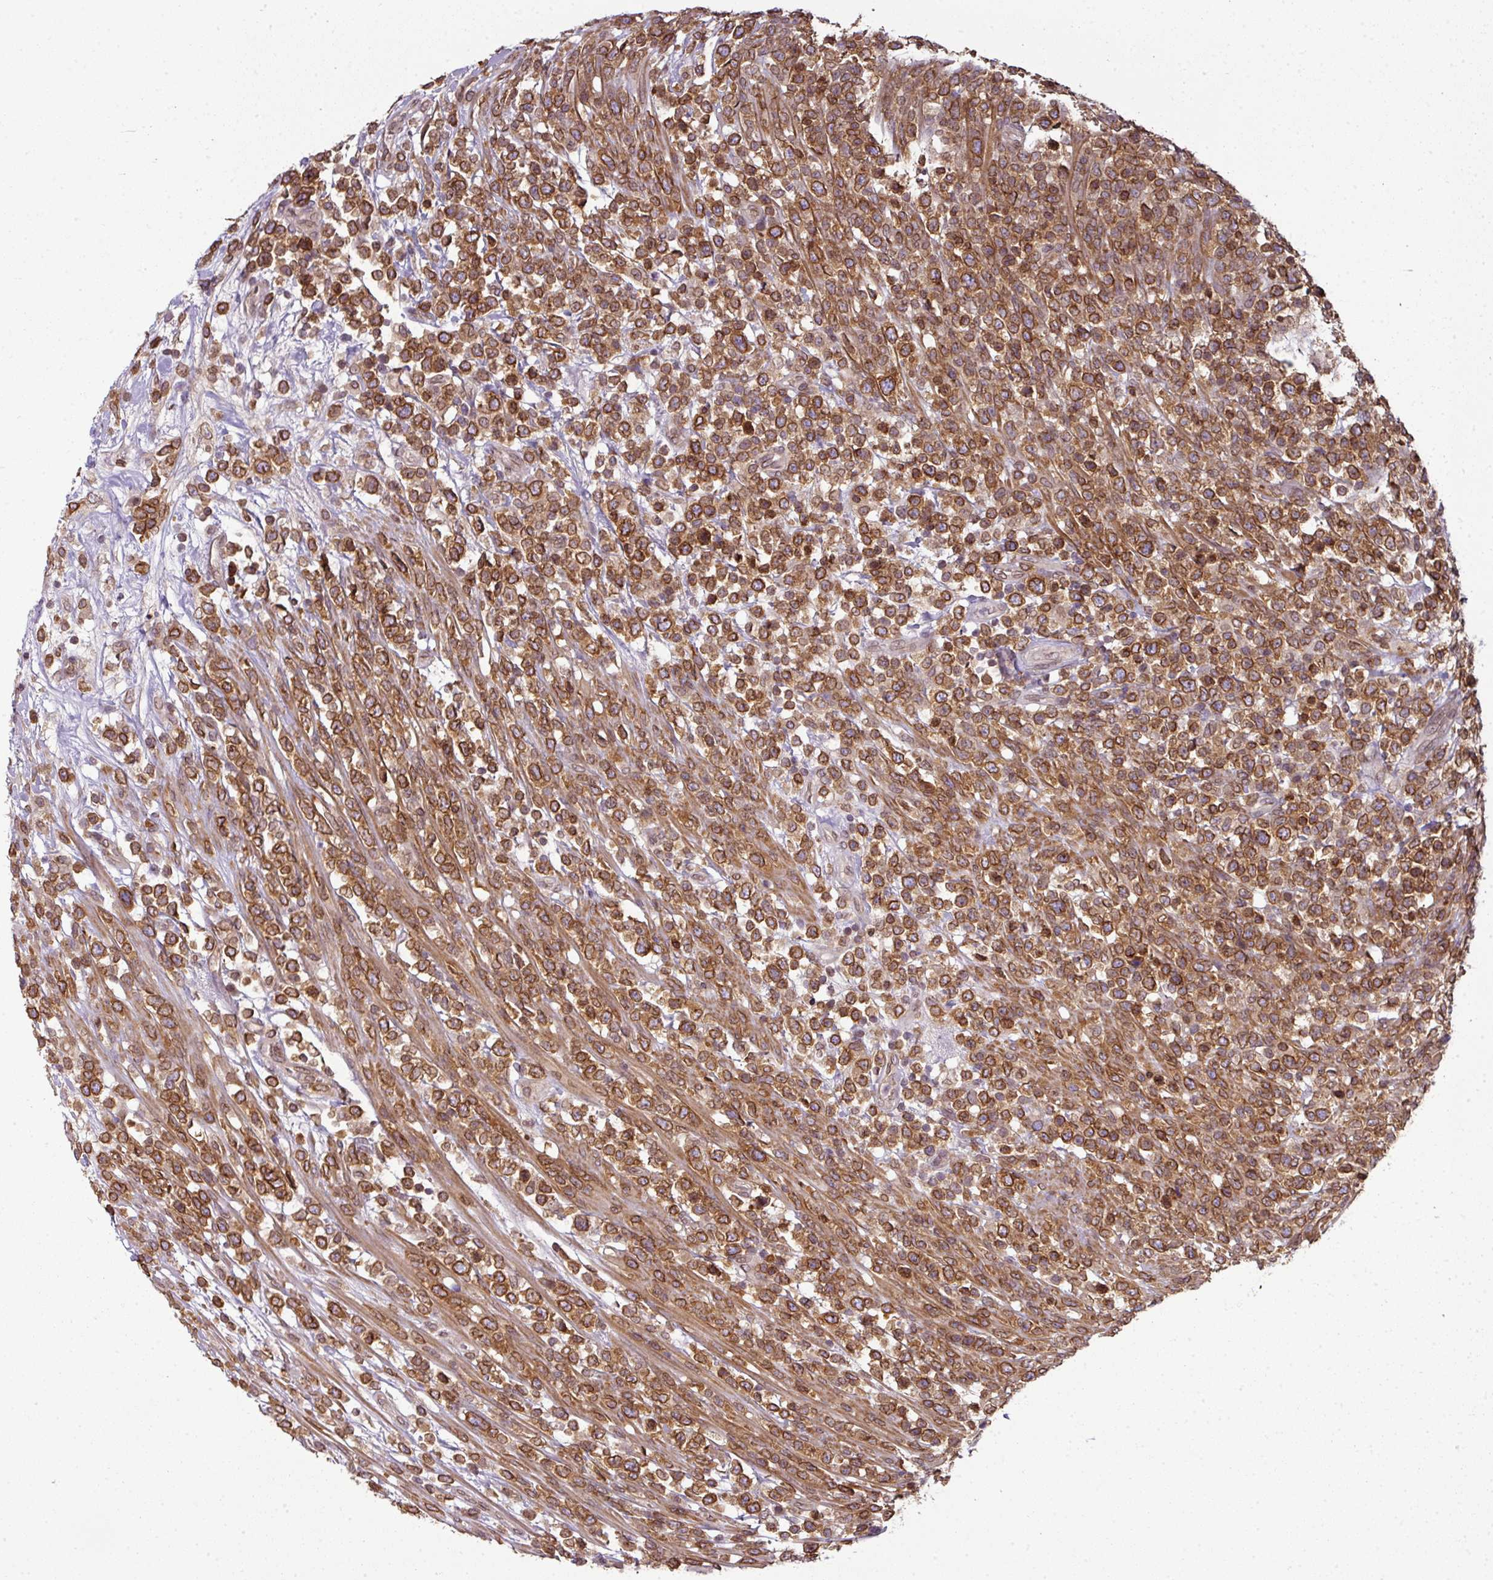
{"staining": {"intensity": "strong", "quantity": ">75%", "location": "cytoplasmic/membranous,nuclear"}, "tissue": "lymphoma", "cell_type": "Tumor cells", "image_type": "cancer", "snomed": [{"axis": "morphology", "description": "Malignant lymphoma, non-Hodgkin's type, High grade"}, {"axis": "topography", "description": "Colon"}], "caption": "Protein analysis of high-grade malignant lymphoma, non-Hodgkin's type tissue displays strong cytoplasmic/membranous and nuclear positivity in about >75% of tumor cells.", "gene": "RANGAP1", "patient": {"sex": "female", "age": 53}}